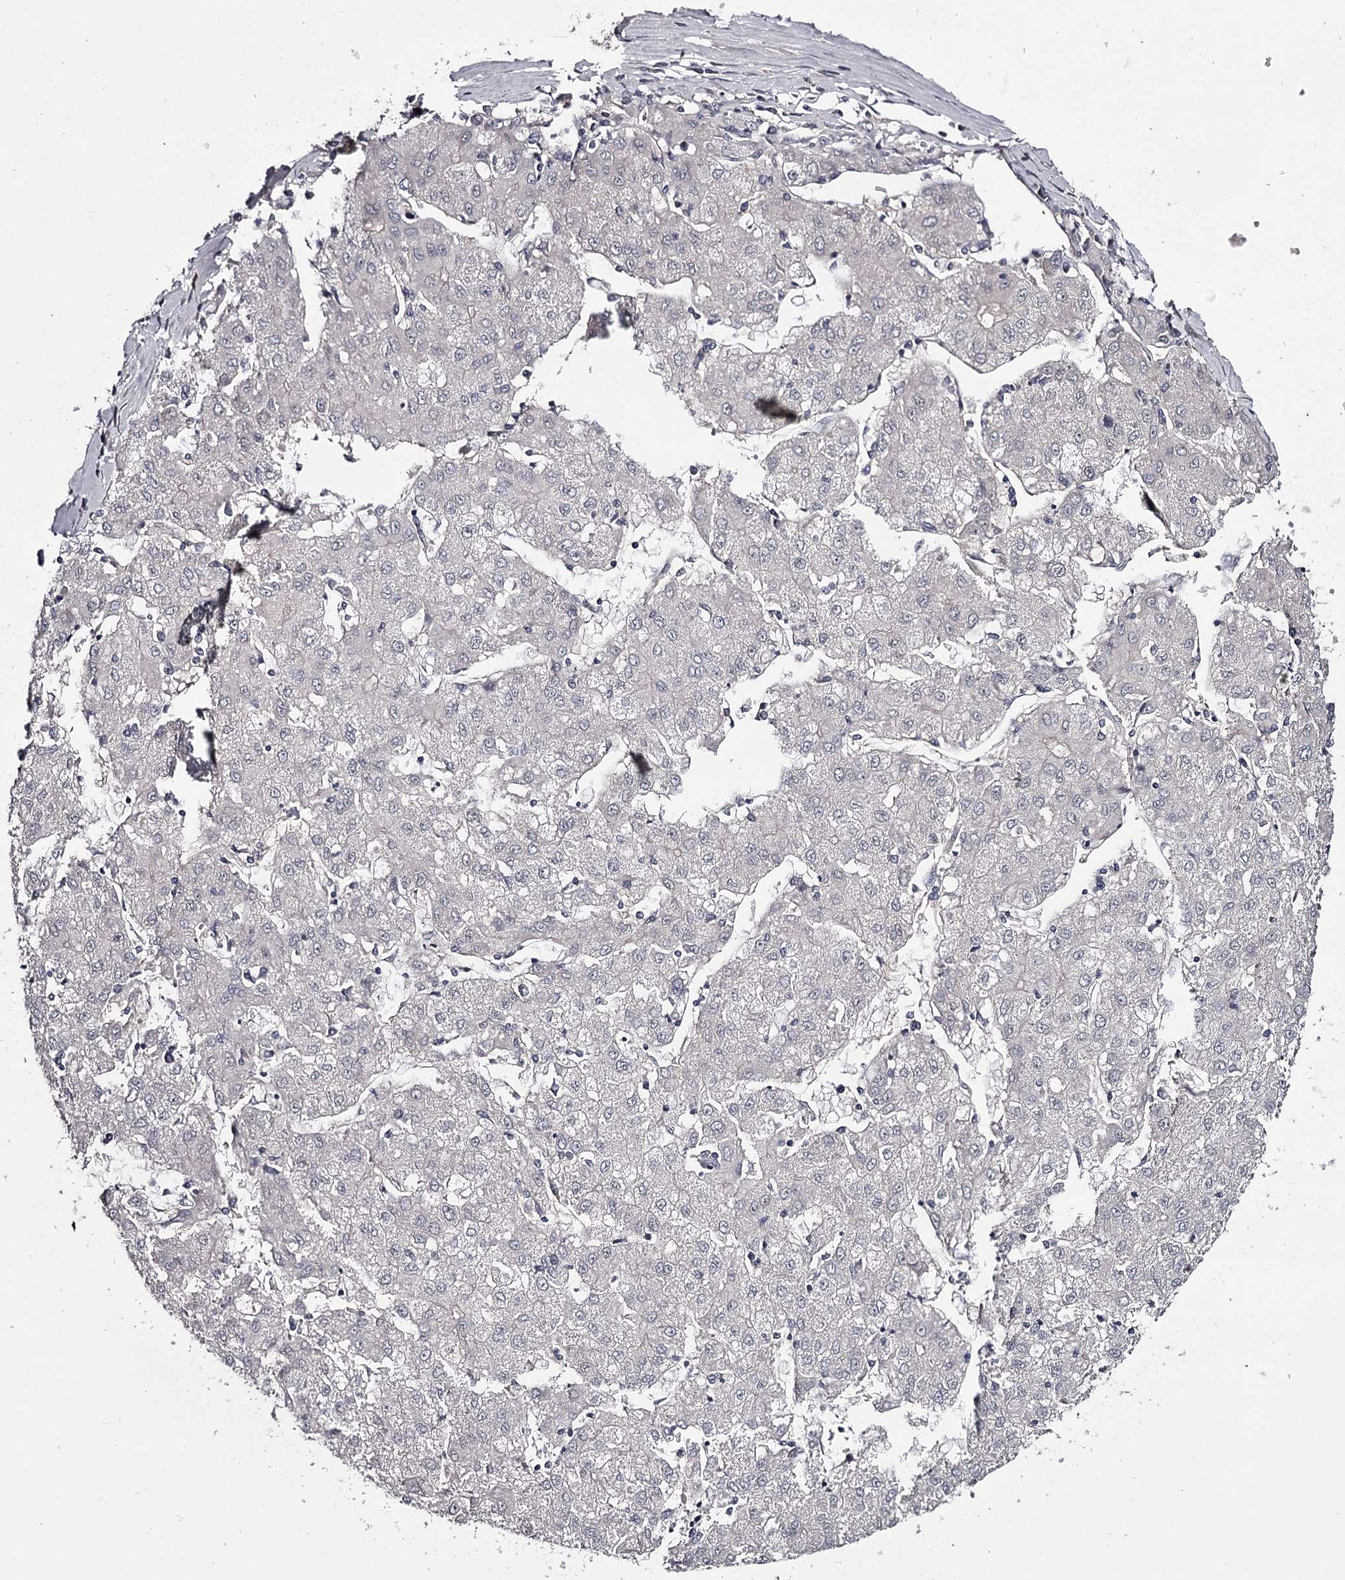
{"staining": {"intensity": "negative", "quantity": "none", "location": "none"}, "tissue": "liver cancer", "cell_type": "Tumor cells", "image_type": "cancer", "snomed": [{"axis": "morphology", "description": "Carcinoma, Hepatocellular, NOS"}, {"axis": "topography", "description": "Liver"}], "caption": "A histopathology image of human liver cancer is negative for staining in tumor cells.", "gene": "GTSF1", "patient": {"sex": "male", "age": 72}}